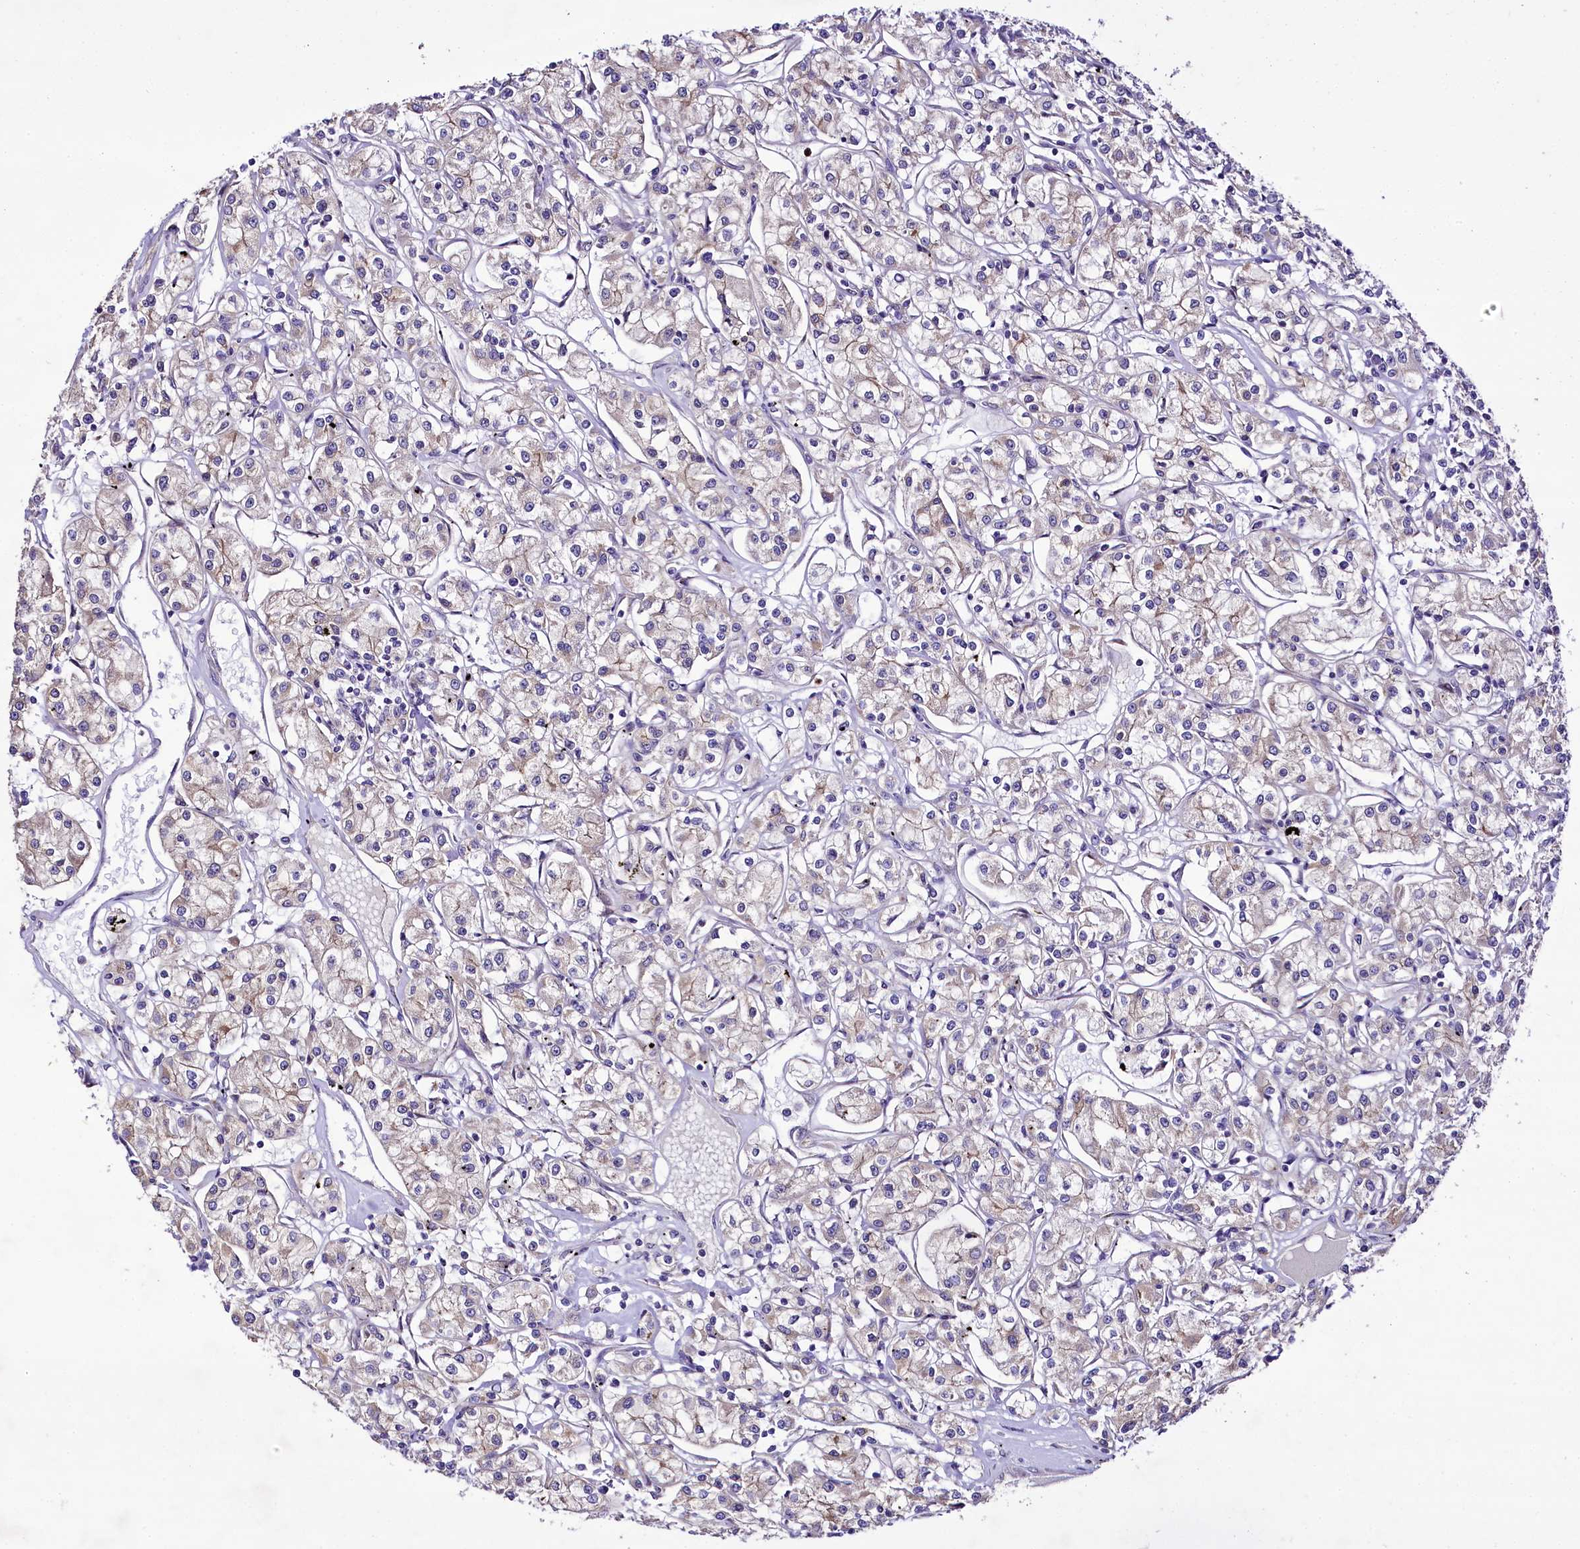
{"staining": {"intensity": "weak", "quantity": "<25%", "location": "cytoplasmic/membranous"}, "tissue": "renal cancer", "cell_type": "Tumor cells", "image_type": "cancer", "snomed": [{"axis": "morphology", "description": "Adenocarcinoma, NOS"}, {"axis": "topography", "description": "Kidney"}], "caption": "Immunohistochemistry of renal cancer (adenocarcinoma) exhibits no expression in tumor cells.", "gene": "ZC3H12C", "patient": {"sex": "female", "age": 59}}